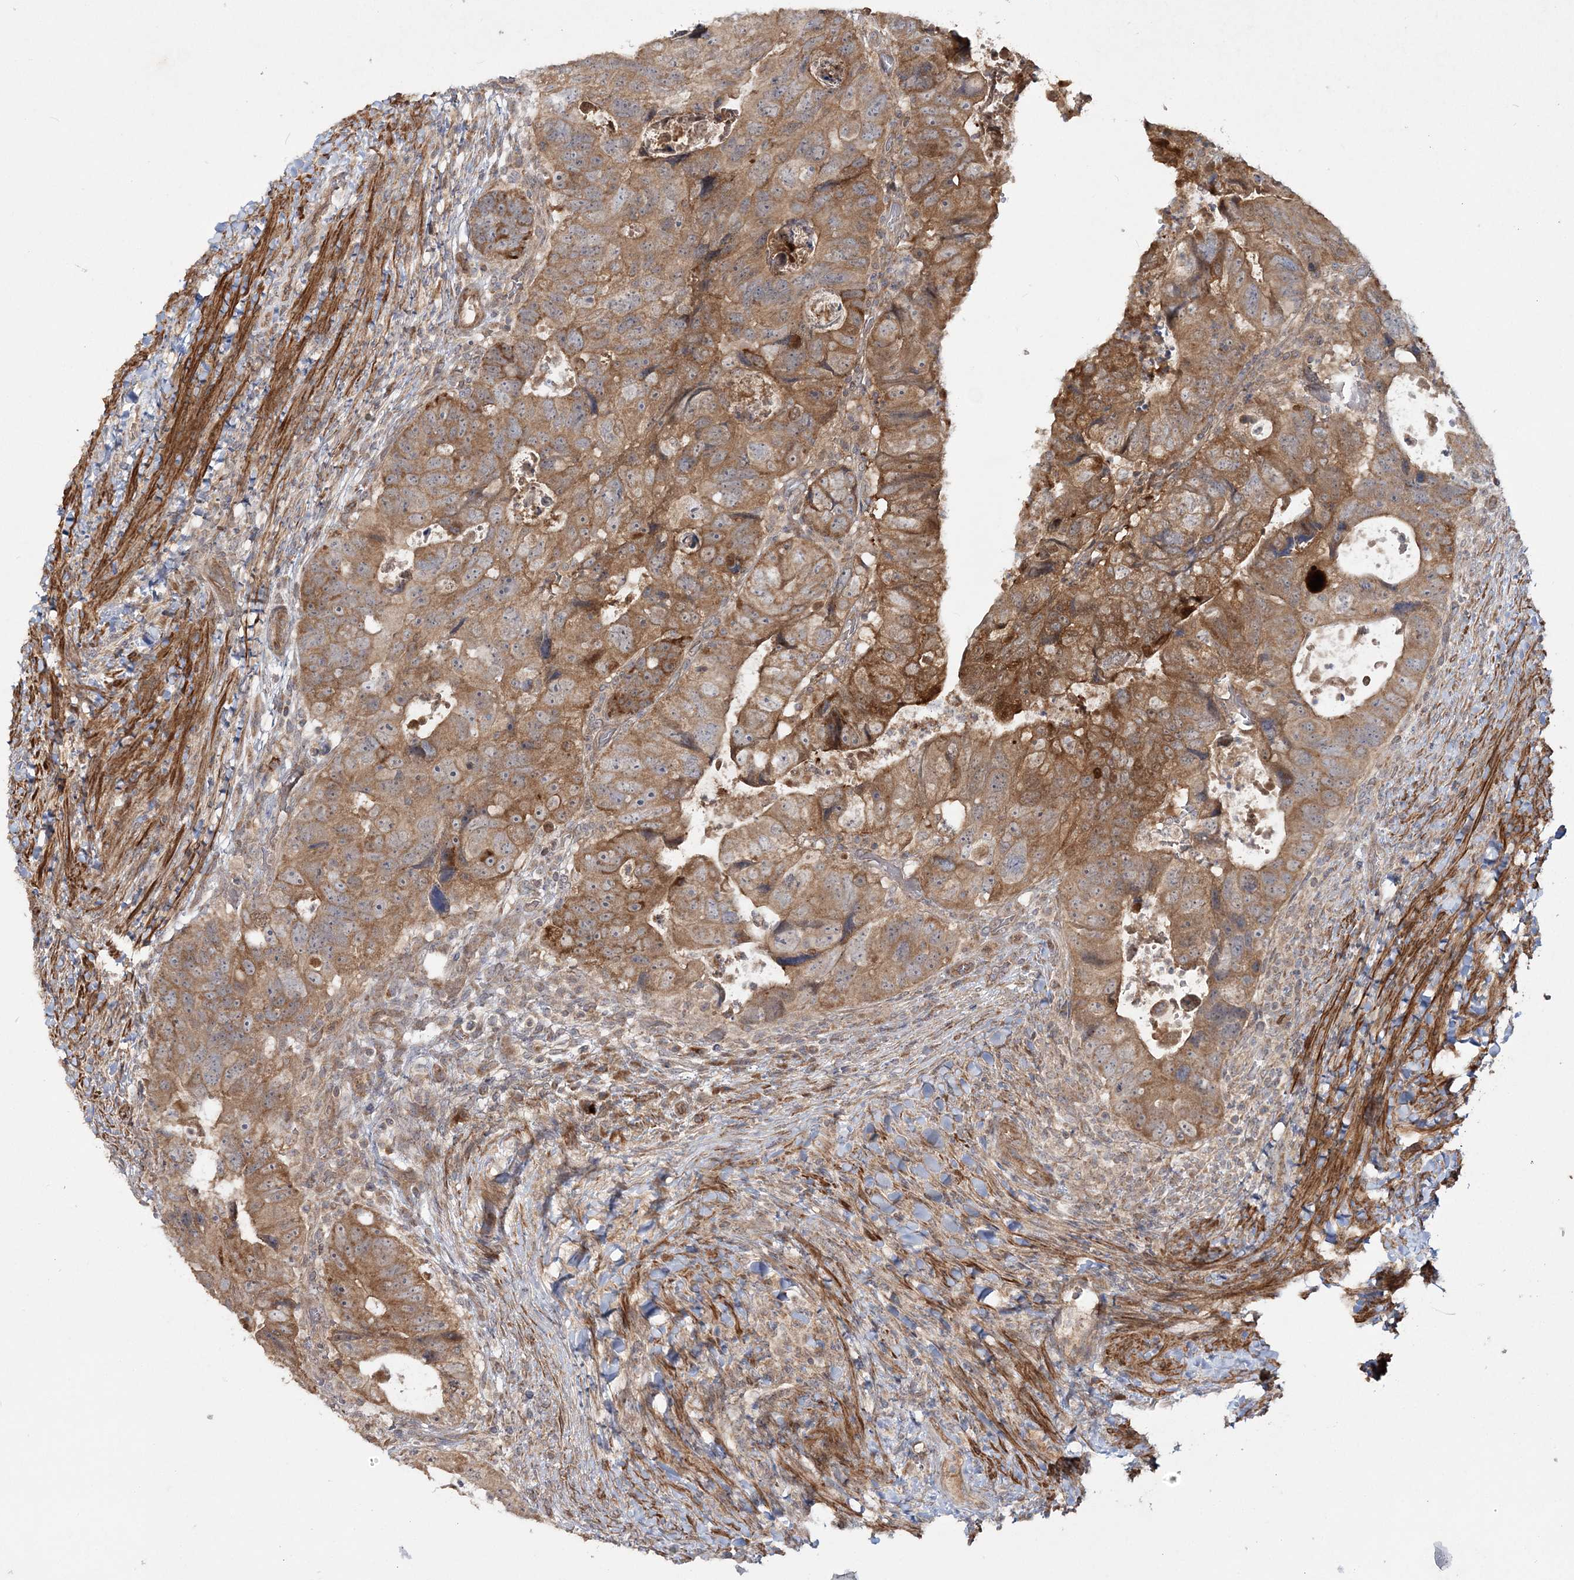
{"staining": {"intensity": "moderate", "quantity": ">75%", "location": "cytoplasmic/membranous"}, "tissue": "colorectal cancer", "cell_type": "Tumor cells", "image_type": "cancer", "snomed": [{"axis": "morphology", "description": "Adenocarcinoma, NOS"}, {"axis": "topography", "description": "Rectum"}], "caption": "IHC photomicrograph of neoplastic tissue: adenocarcinoma (colorectal) stained using immunohistochemistry (IHC) demonstrates medium levels of moderate protein expression localized specifically in the cytoplasmic/membranous of tumor cells, appearing as a cytoplasmic/membranous brown color.", "gene": "MOCS2", "patient": {"sex": "male", "age": 59}}